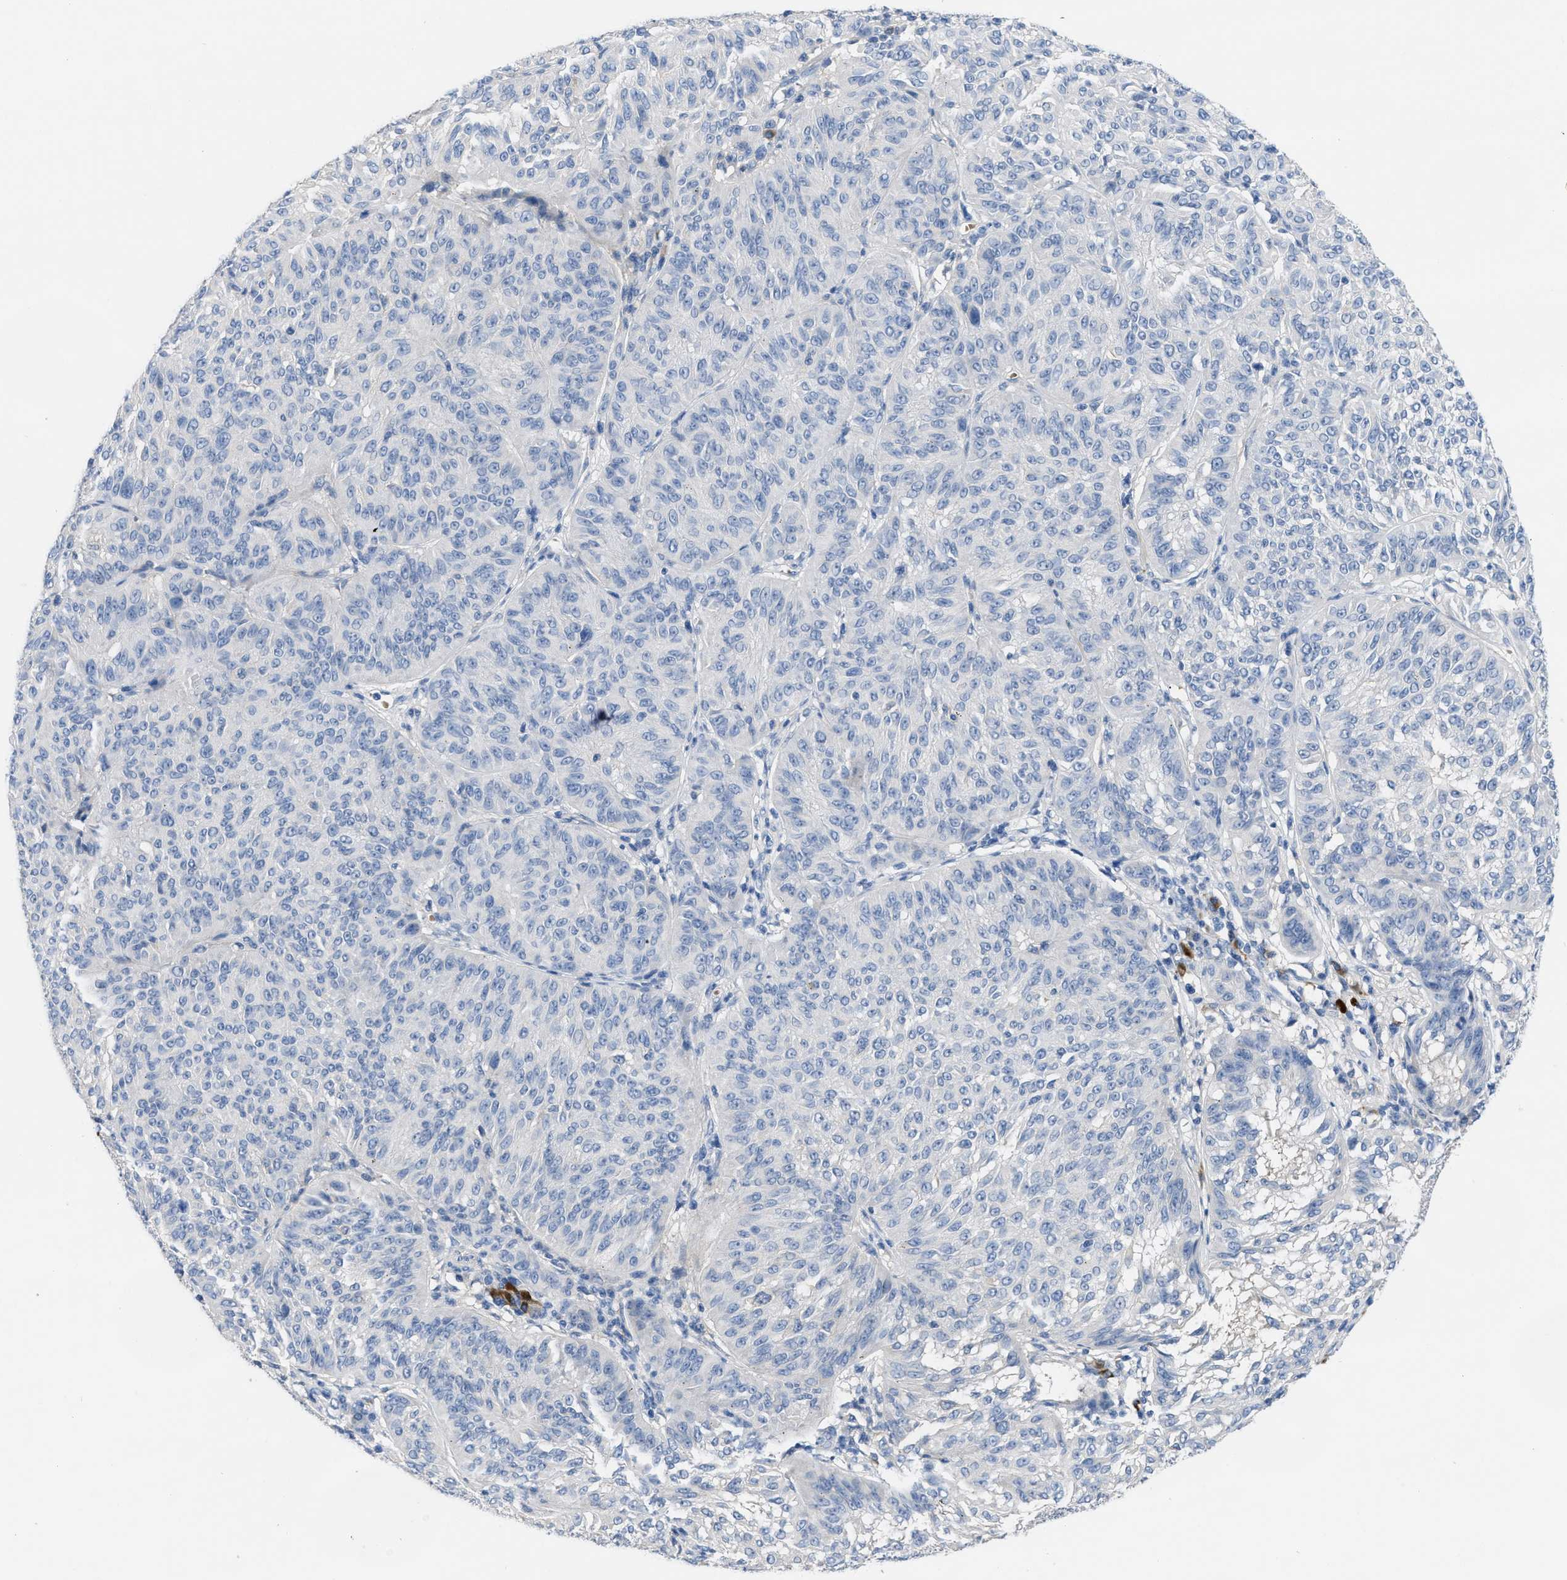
{"staining": {"intensity": "negative", "quantity": "none", "location": "none"}, "tissue": "melanoma", "cell_type": "Tumor cells", "image_type": "cancer", "snomed": [{"axis": "morphology", "description": "Malignant melanoma, NOS"}, {"axis": "topography", "description": "Skin"}], "caption": "This is a micrograph of immunohistochemistry staining of malignant melanoma, which shows no staining in tumor cells.", "gene": "FGF18", "patient": {"sex": "female", "age": 72}}